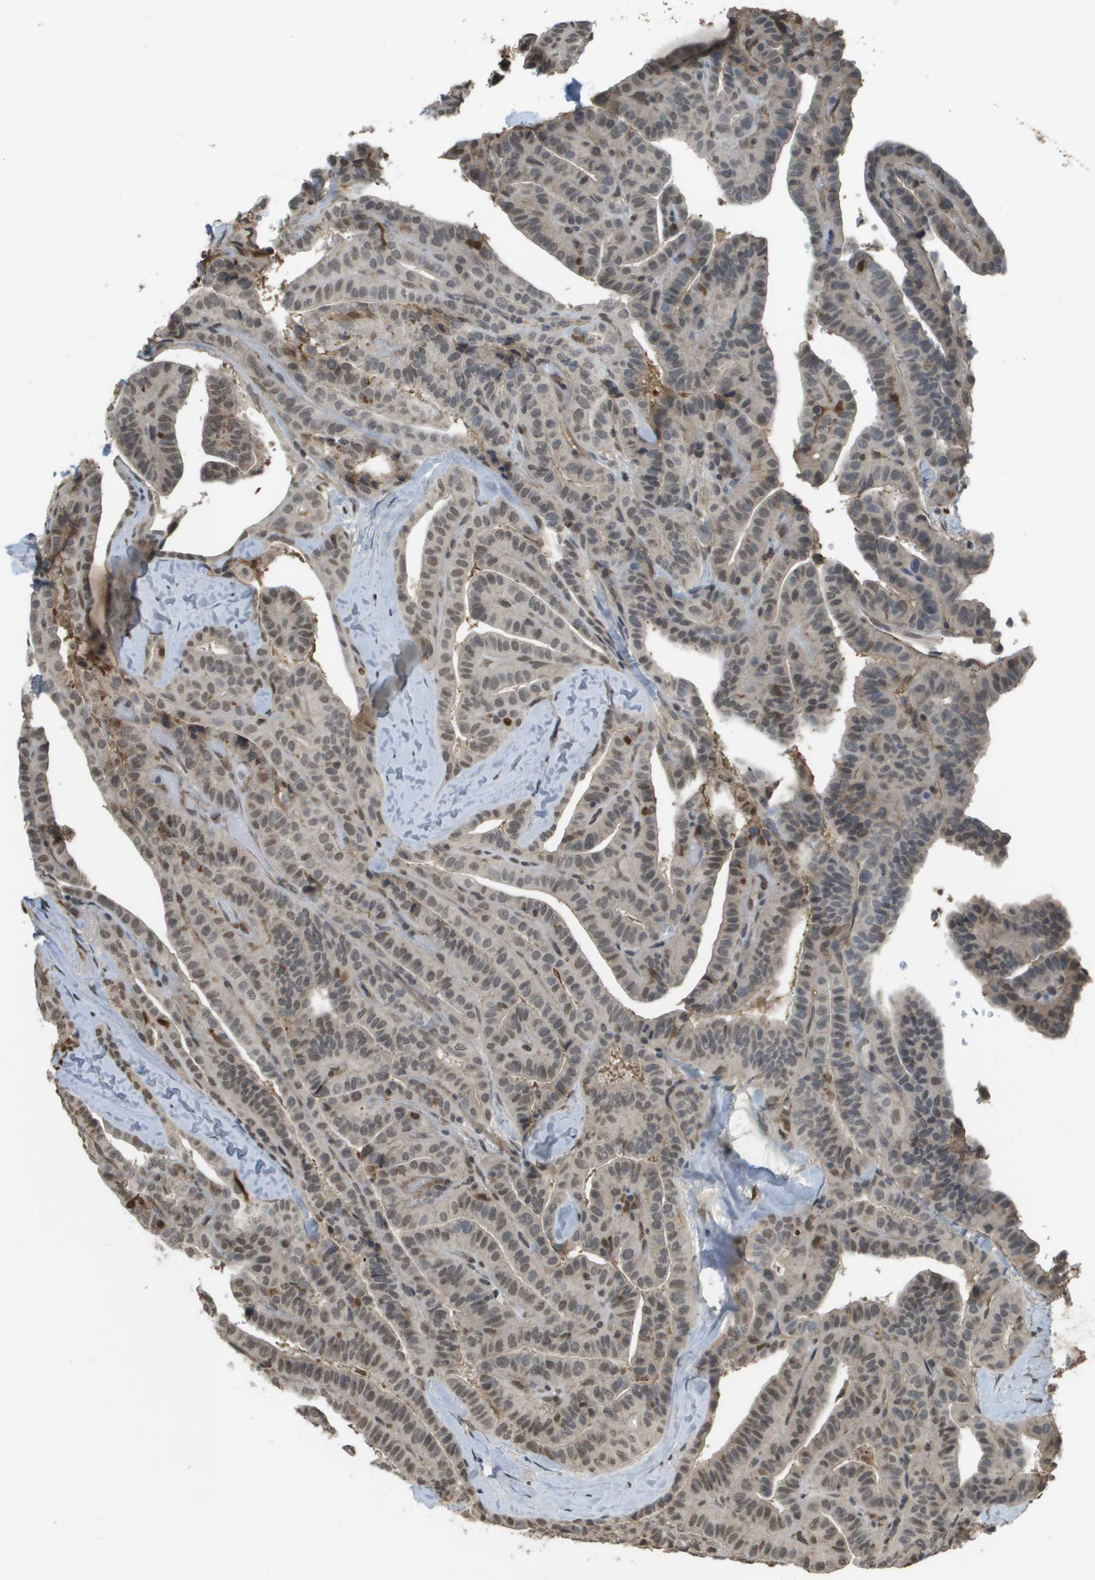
{"staining": {"intensity": "weak", "quantity": "25%-75%", "location": "nuclear"}, "tissue": "thyroid cancer", "cell_type": "Tumor cells", "image_type": "cancer", "snomed": [{"axis": "morphology", "description": "Papillary adenocarcinoma, NOS"}, {"axis": "topography", "description": "Thyroid gland"}], "caption": "Brown immunohistochemical staining in human thyroid papillary adenocarcinoma displays weak nuclear expression in approximately 25%-75% of tumor cells.", "gene": "NDRG2", "patient": {"sex": "male", "age": 77}}